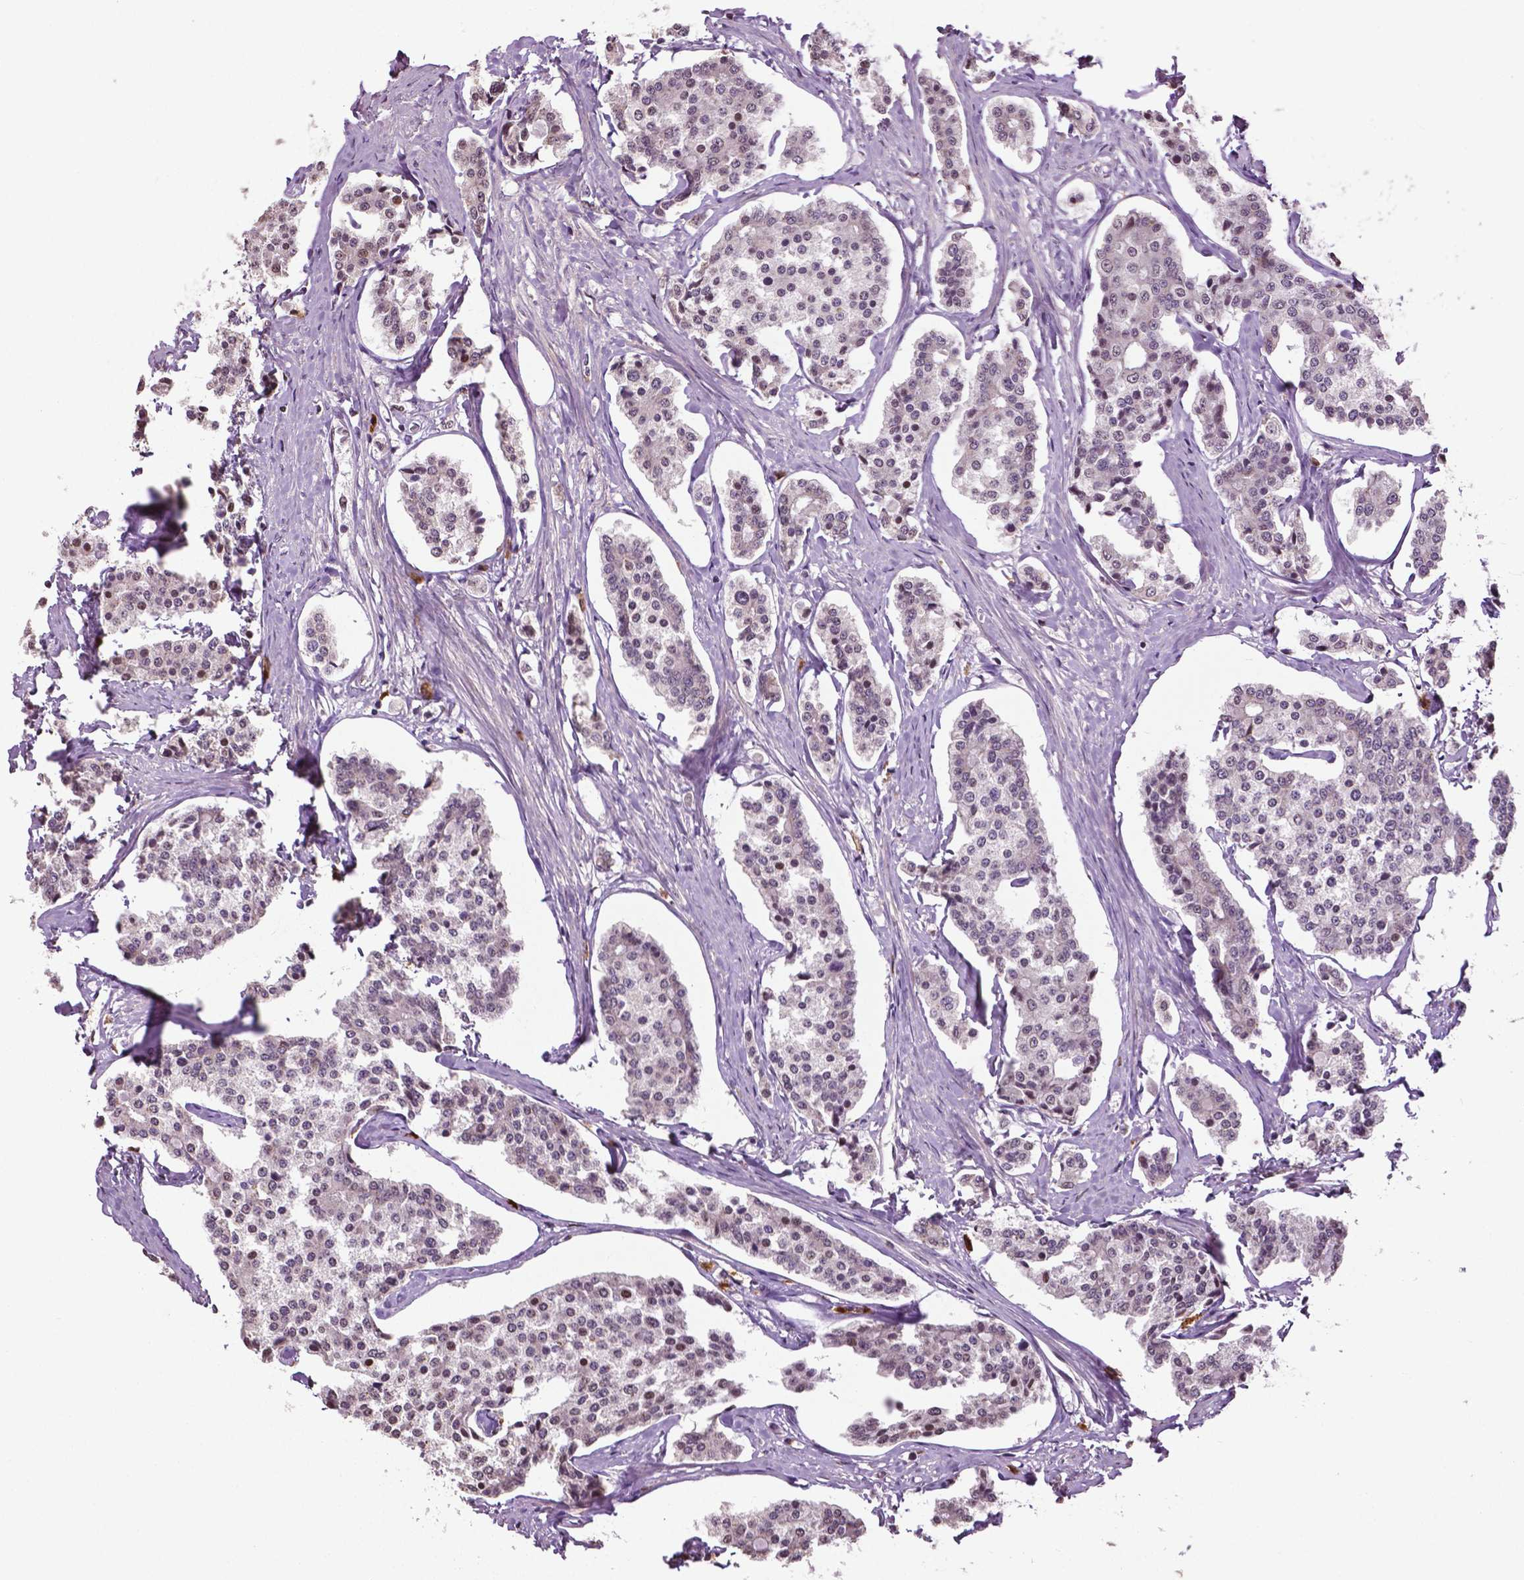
{"staining": {"intensity": "weak", "quantity": "<25%", "location": "nuclear"}, "tissue": "carcinoid", "cell_type": "Tumor cells", "image_type": "cancer", "snomed": [{"axis": "morphology", "description": "Carcinoid, malignant, NOS"}, {"axis": "topography", "description": "Small intestine"}], "caption": "DAB (3,3'-diaminobenzidine) immunohistochemical staining of carcinoid shows no significant expression in tumor cells.", "gene": "DLX5", "patient": {"sex": "female", "age": 65}}